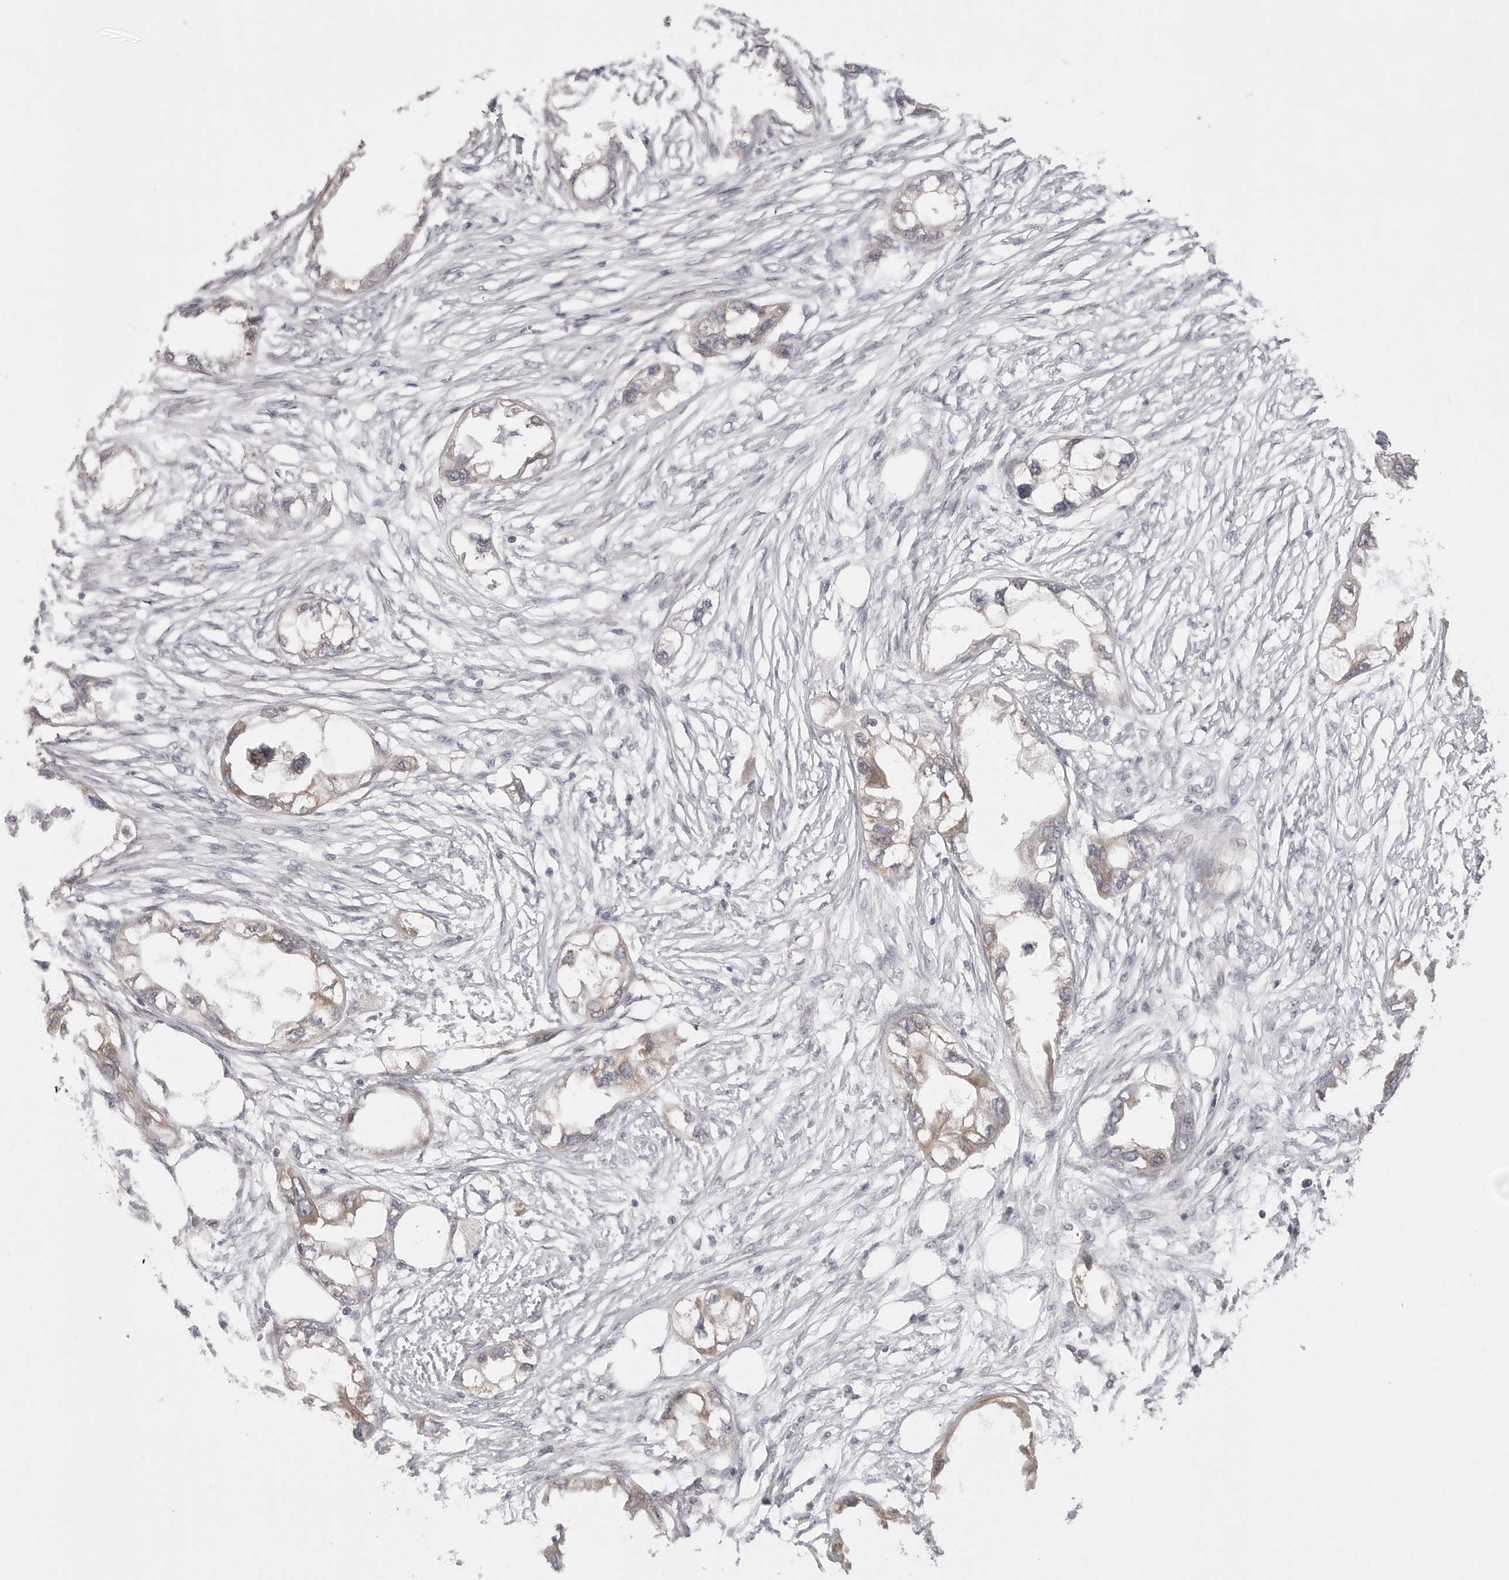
{"staining": {"intensity": "weak", "quantity": "25%-75%", "location": "cytoplasmic/membranous"}, "tissue": "endometrial cancer", "cell_type": "Tumor cells", "image_type": "cancer", "snomed": [{"axis": "morphology", "description": "Adenocarcinoma, NOS"}, {"axis": "morphology", "description": "Adenocarcinoma, metastatic, NOS"}, {"axis": "topography", "description": "Adipose tissue"}, {"axis": "topography", "description": "Endometrium"}], "caption": "The image exhibits immunohistochemical staining of metastatic adenocarcinoma (endometrial). There is weak cytoplasmic/membranous staining is appreciated in about 25%-75% of tumor cells.", "gene": "CERS2", "patient": {"sex": "female", "age": 67}}